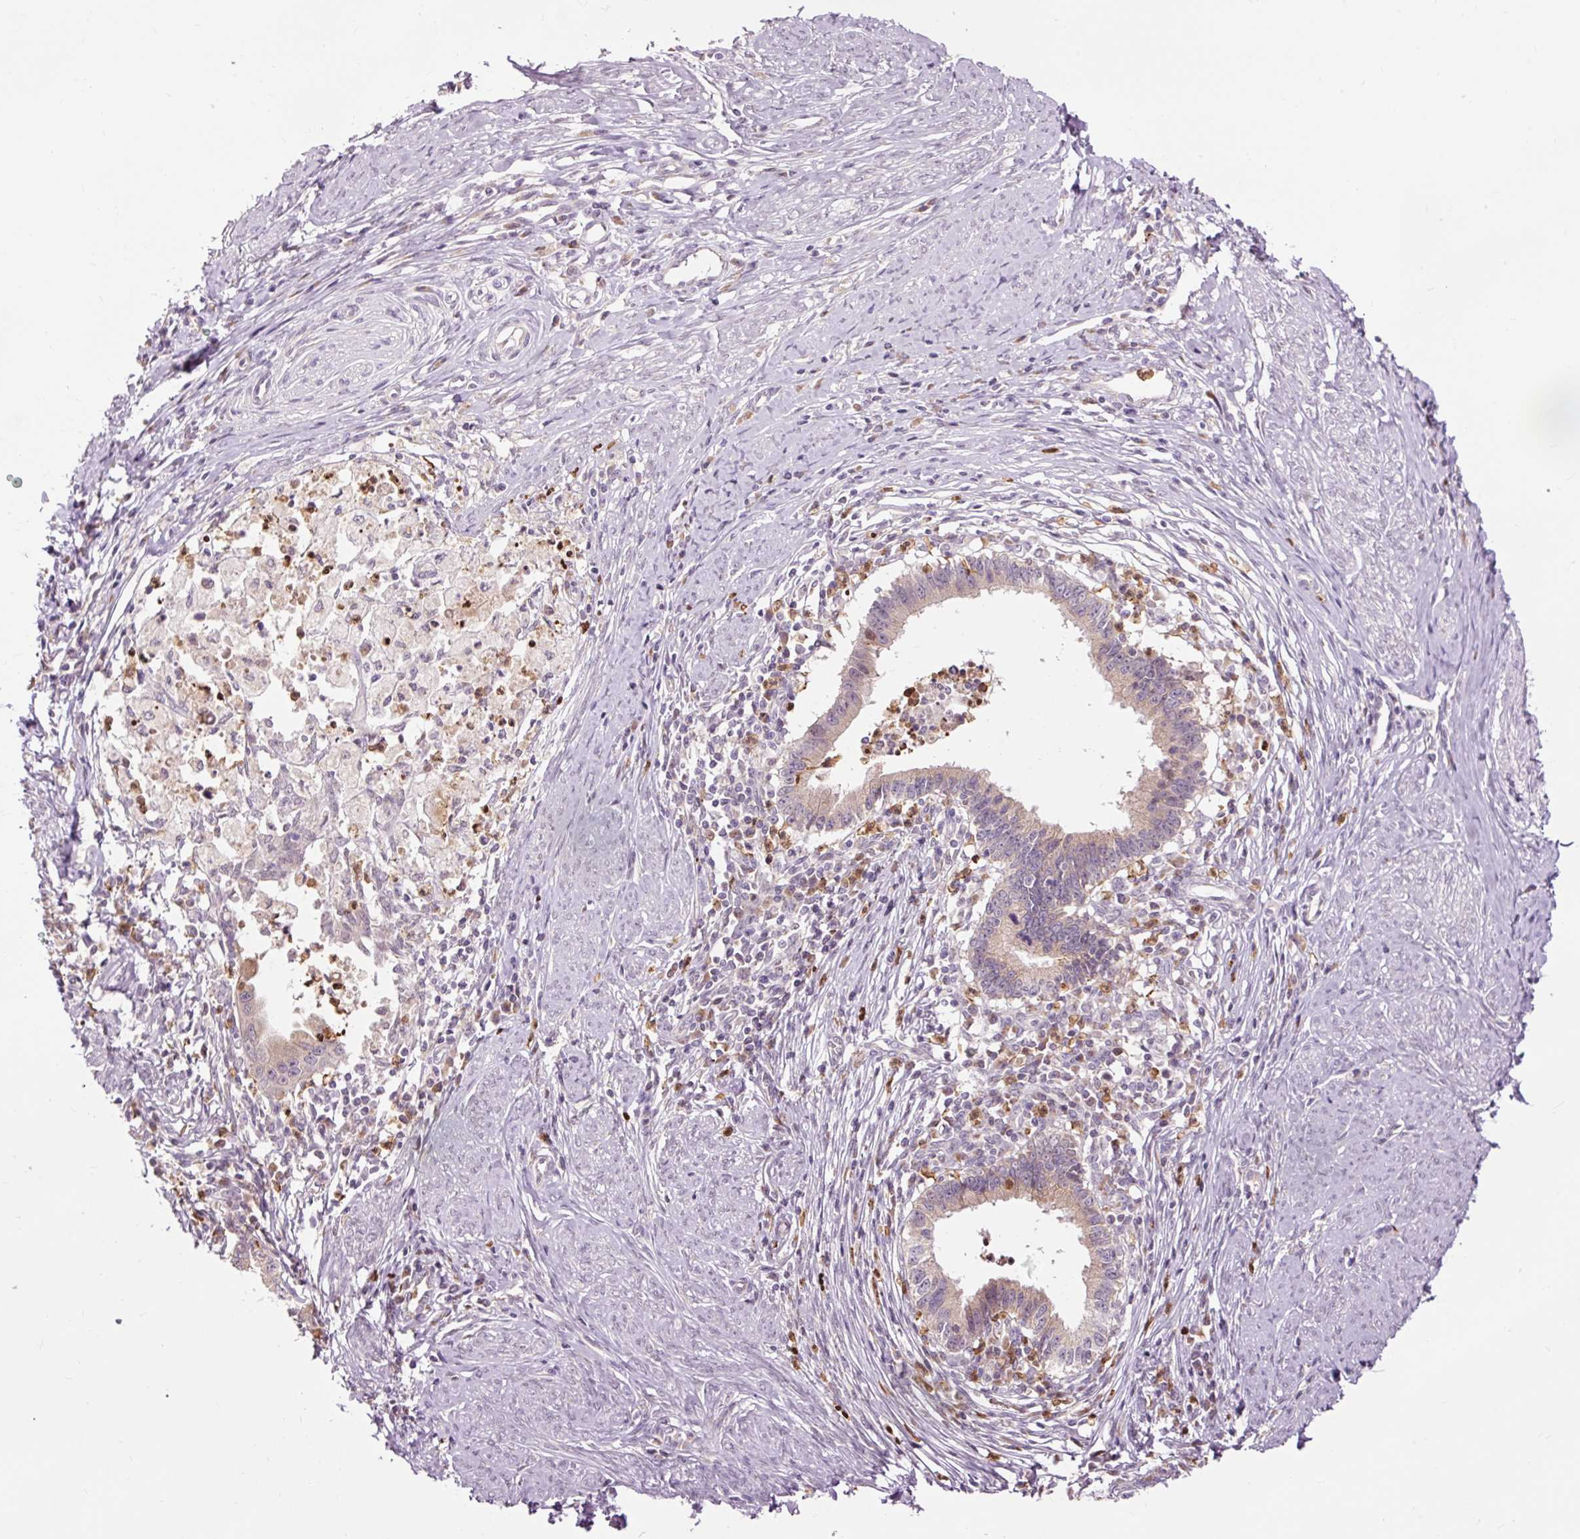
{"staining": {"intensity": "moderate", "quantity": "25%-75%", "location": "cytoplasmic/membranous"}, "tissue": "cervical cancer", "cell_type": "Tumor cells", "image_type": "cancer", "snomed": [{"axis": "morphology", "description": "Adenocarcinoma, NOS"}, {"axis": "topography", "description": "Cervix"}], "caption": "Protein staining shows moderate cytoplasmic/membranous staining in approximately 25%-75% of tumor cells in adenocarcinoma (cervical). The staining was performed using DAB (3,3'-diaminobenzidine) to visualize the protein expression in brown, while the nuclei were stained in blue with hematoxylin (Magnification: 20x).", "gene": "PRDX5", "patient": {"sex": "female", "age": 36}}